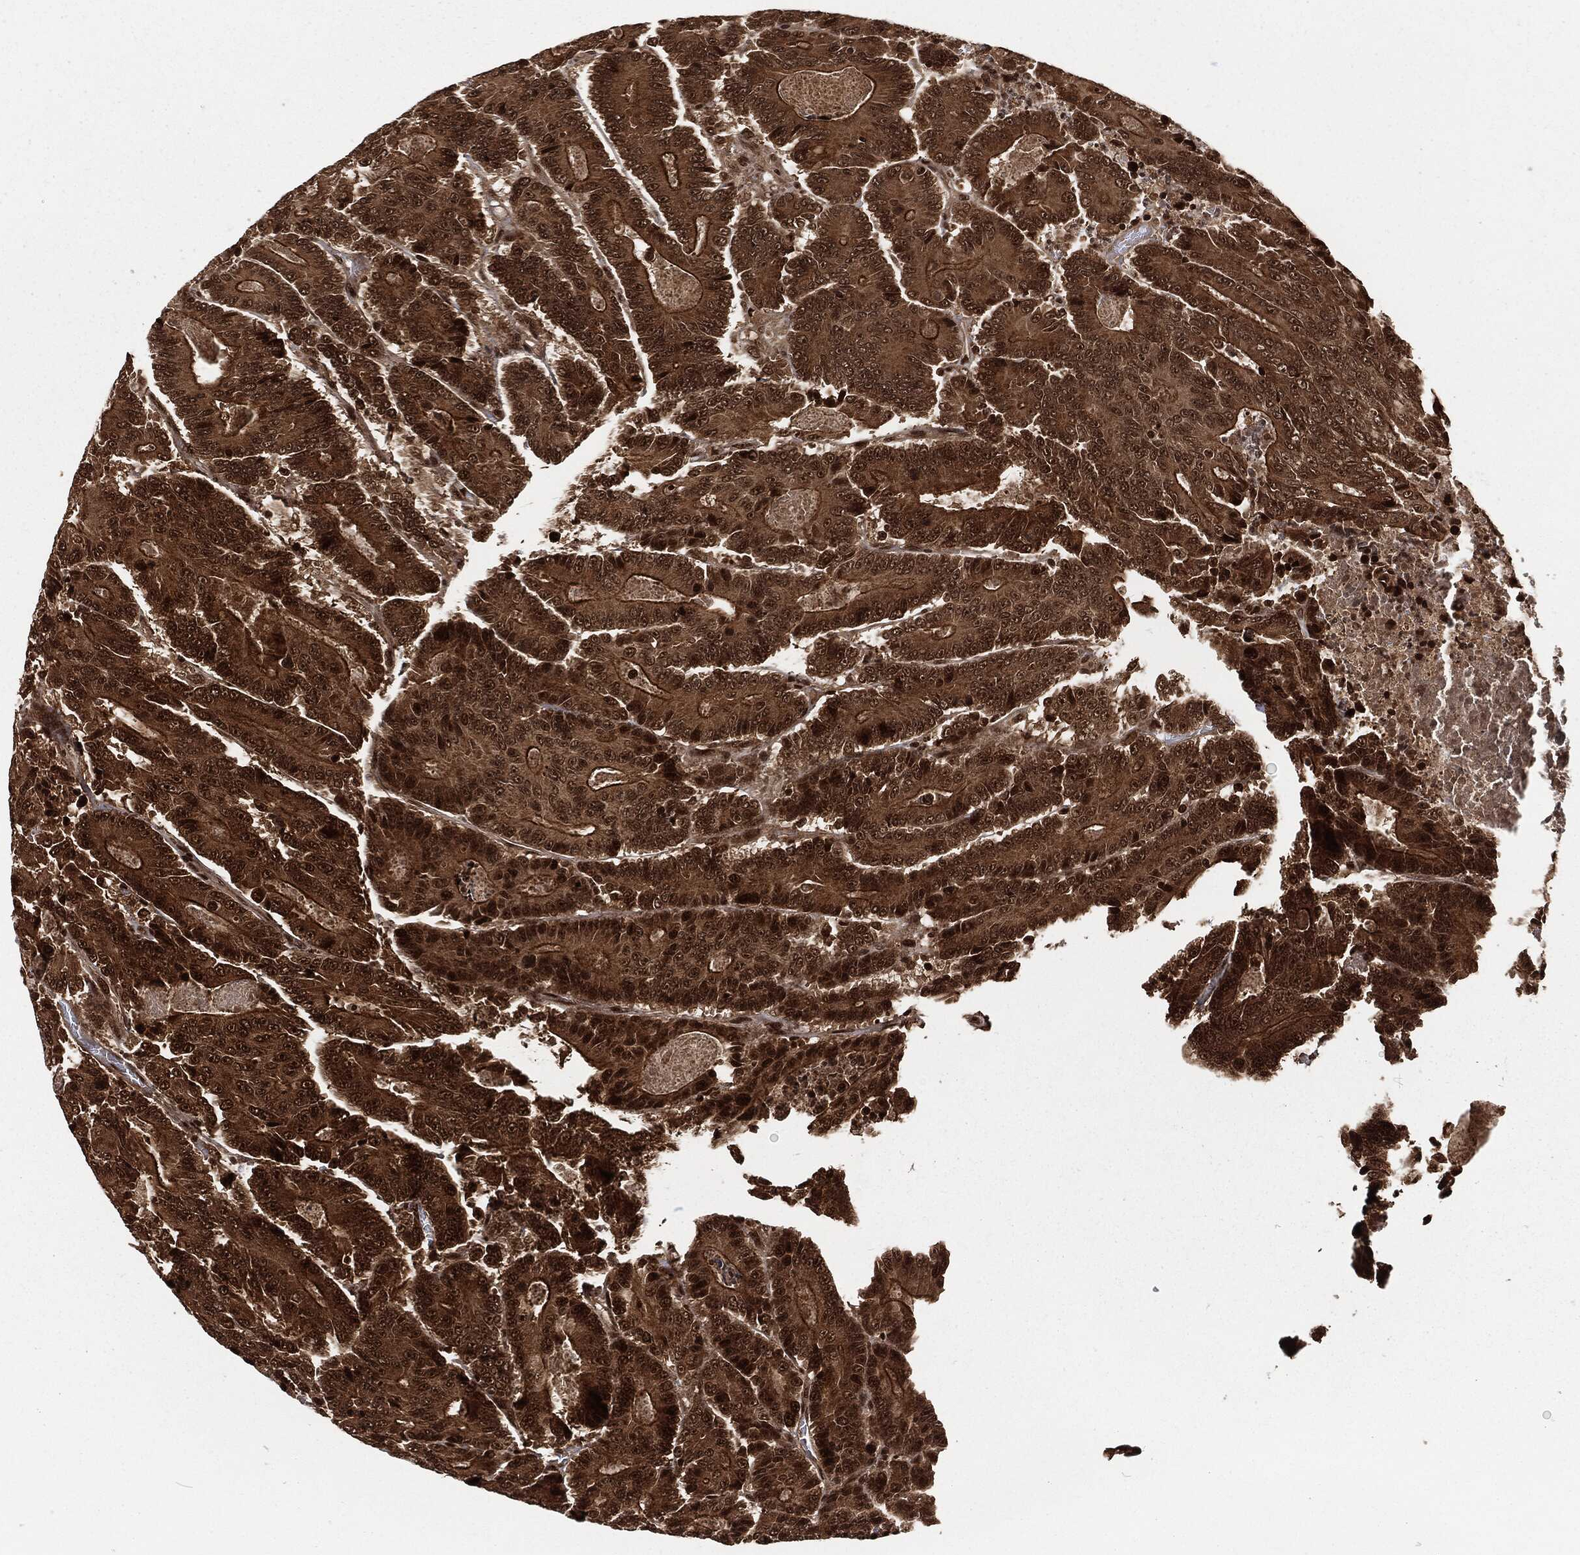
{"staining": {"intensity": "strong", "quantity": ">75%", "location": "cytoplasmic/membranous,nuclear"}, "tissue": "colorectal cancer", "cell_type": "Tumor cells", "image_type": "cancer", "snomed": [{"axis": "morphology", "description": "Adenocarcinoma, NOS"}, {"axis": "topography", "description": "Colon"}], "caption": "Colorectal adenocarcinoma stained with DAB immunohistochemistry shows high levels of strong cytoplasmic/membranous and nuclear staining in about >75% of tumor cells.", "gene": "NGRN", "patient": {"sex": "male", "age": 83}}